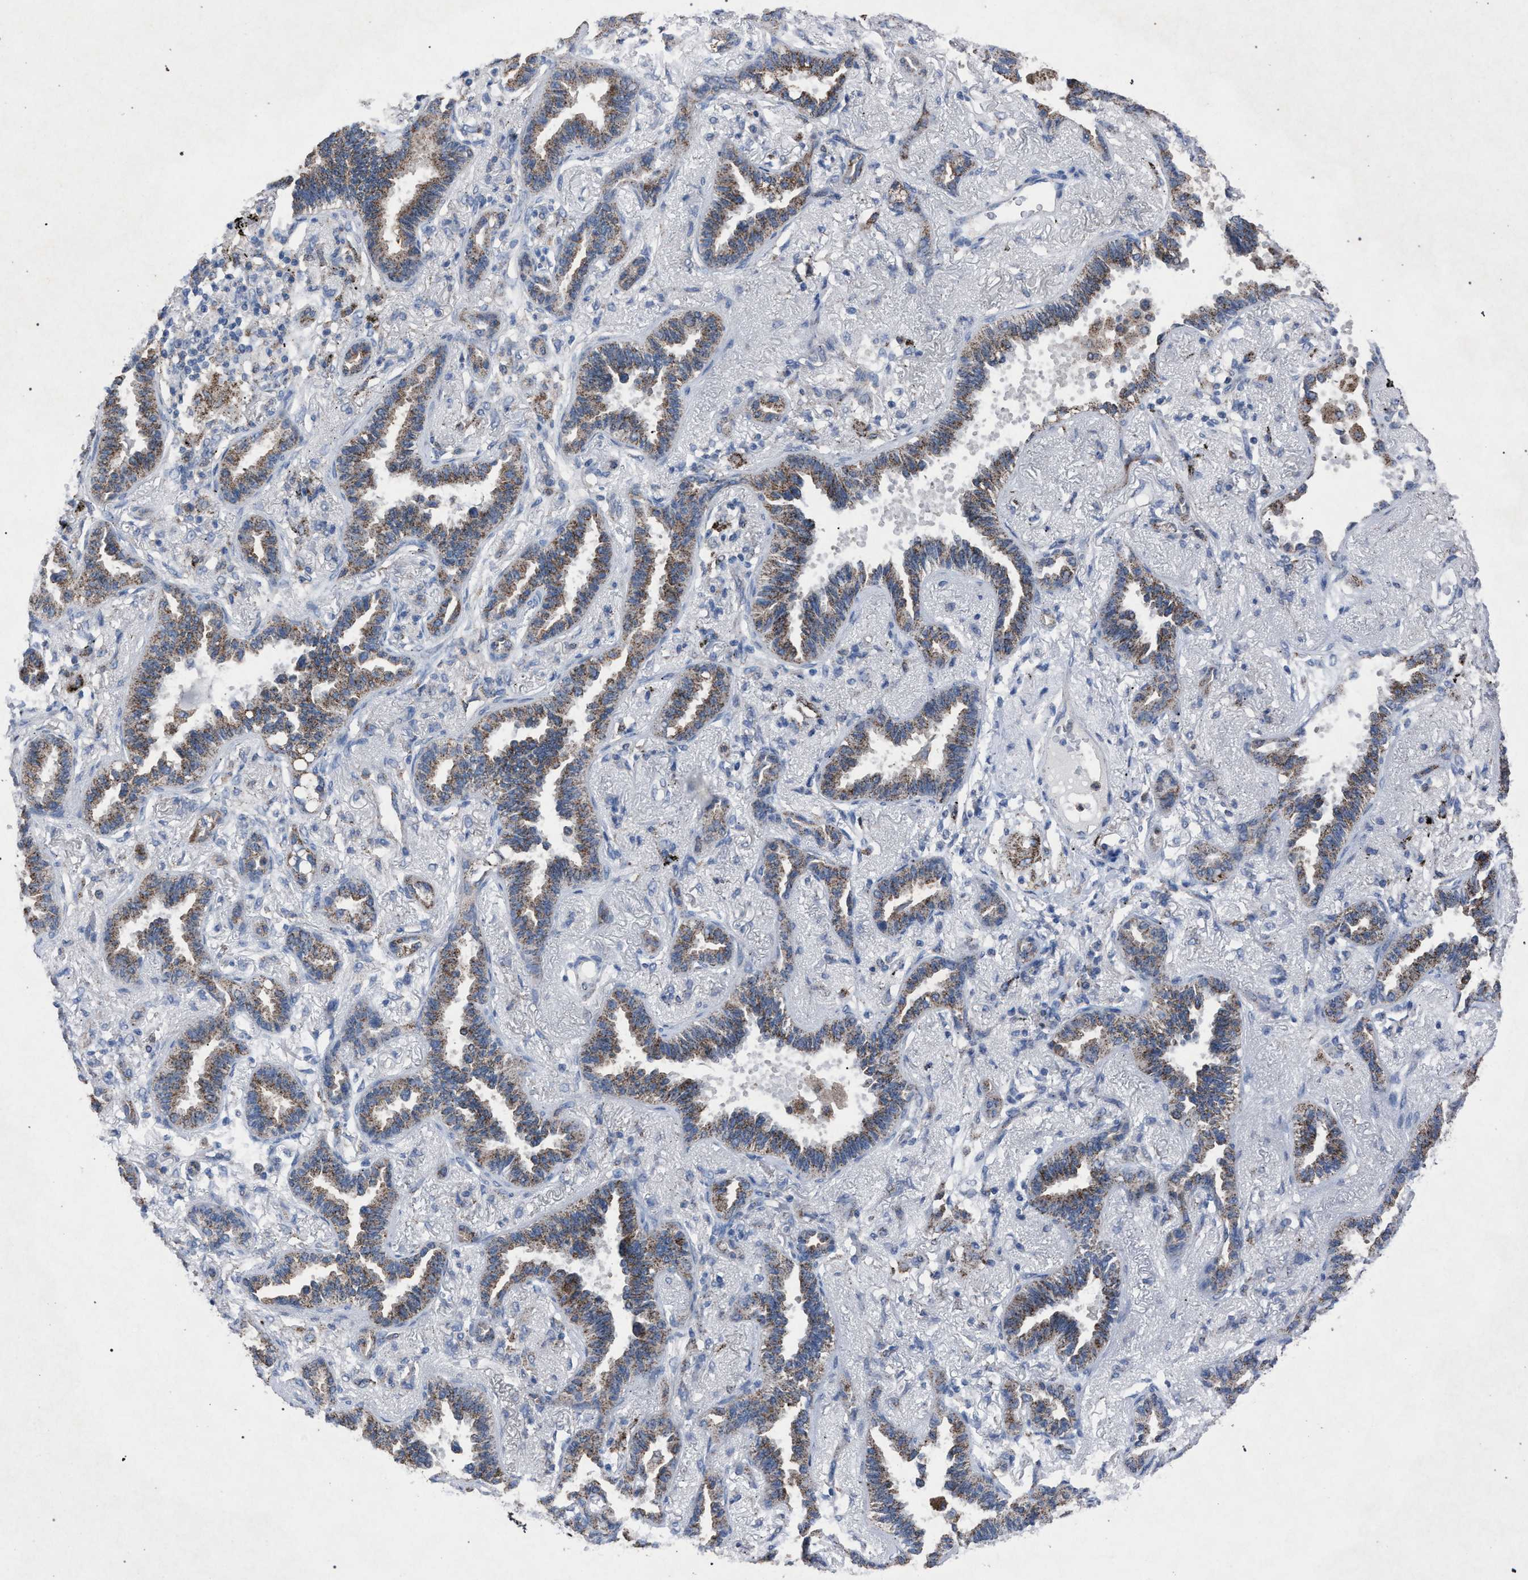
{"staining": {"intensity": "moderate", "quantity": ">75%", "location": "cytoplasmic/membranous"}, "tissue": "lung cancer", "cell_type": "Tumor cells", "image_type": "cancer", "snomed": [{"axis": "morphology", "description": "Adenocarcinoma, NOS"}, {"axis": "topography", "description": "Lung"}], "caption": "About >75% of tumor cells in adenocarcinoma (lung) demonstrate moderate cytoplasmic/membranous protein staining as visualized by brown immunohistochemical staining.", "gene": "HSD17B4", "patient": {"sex": "male", "age": 59}}